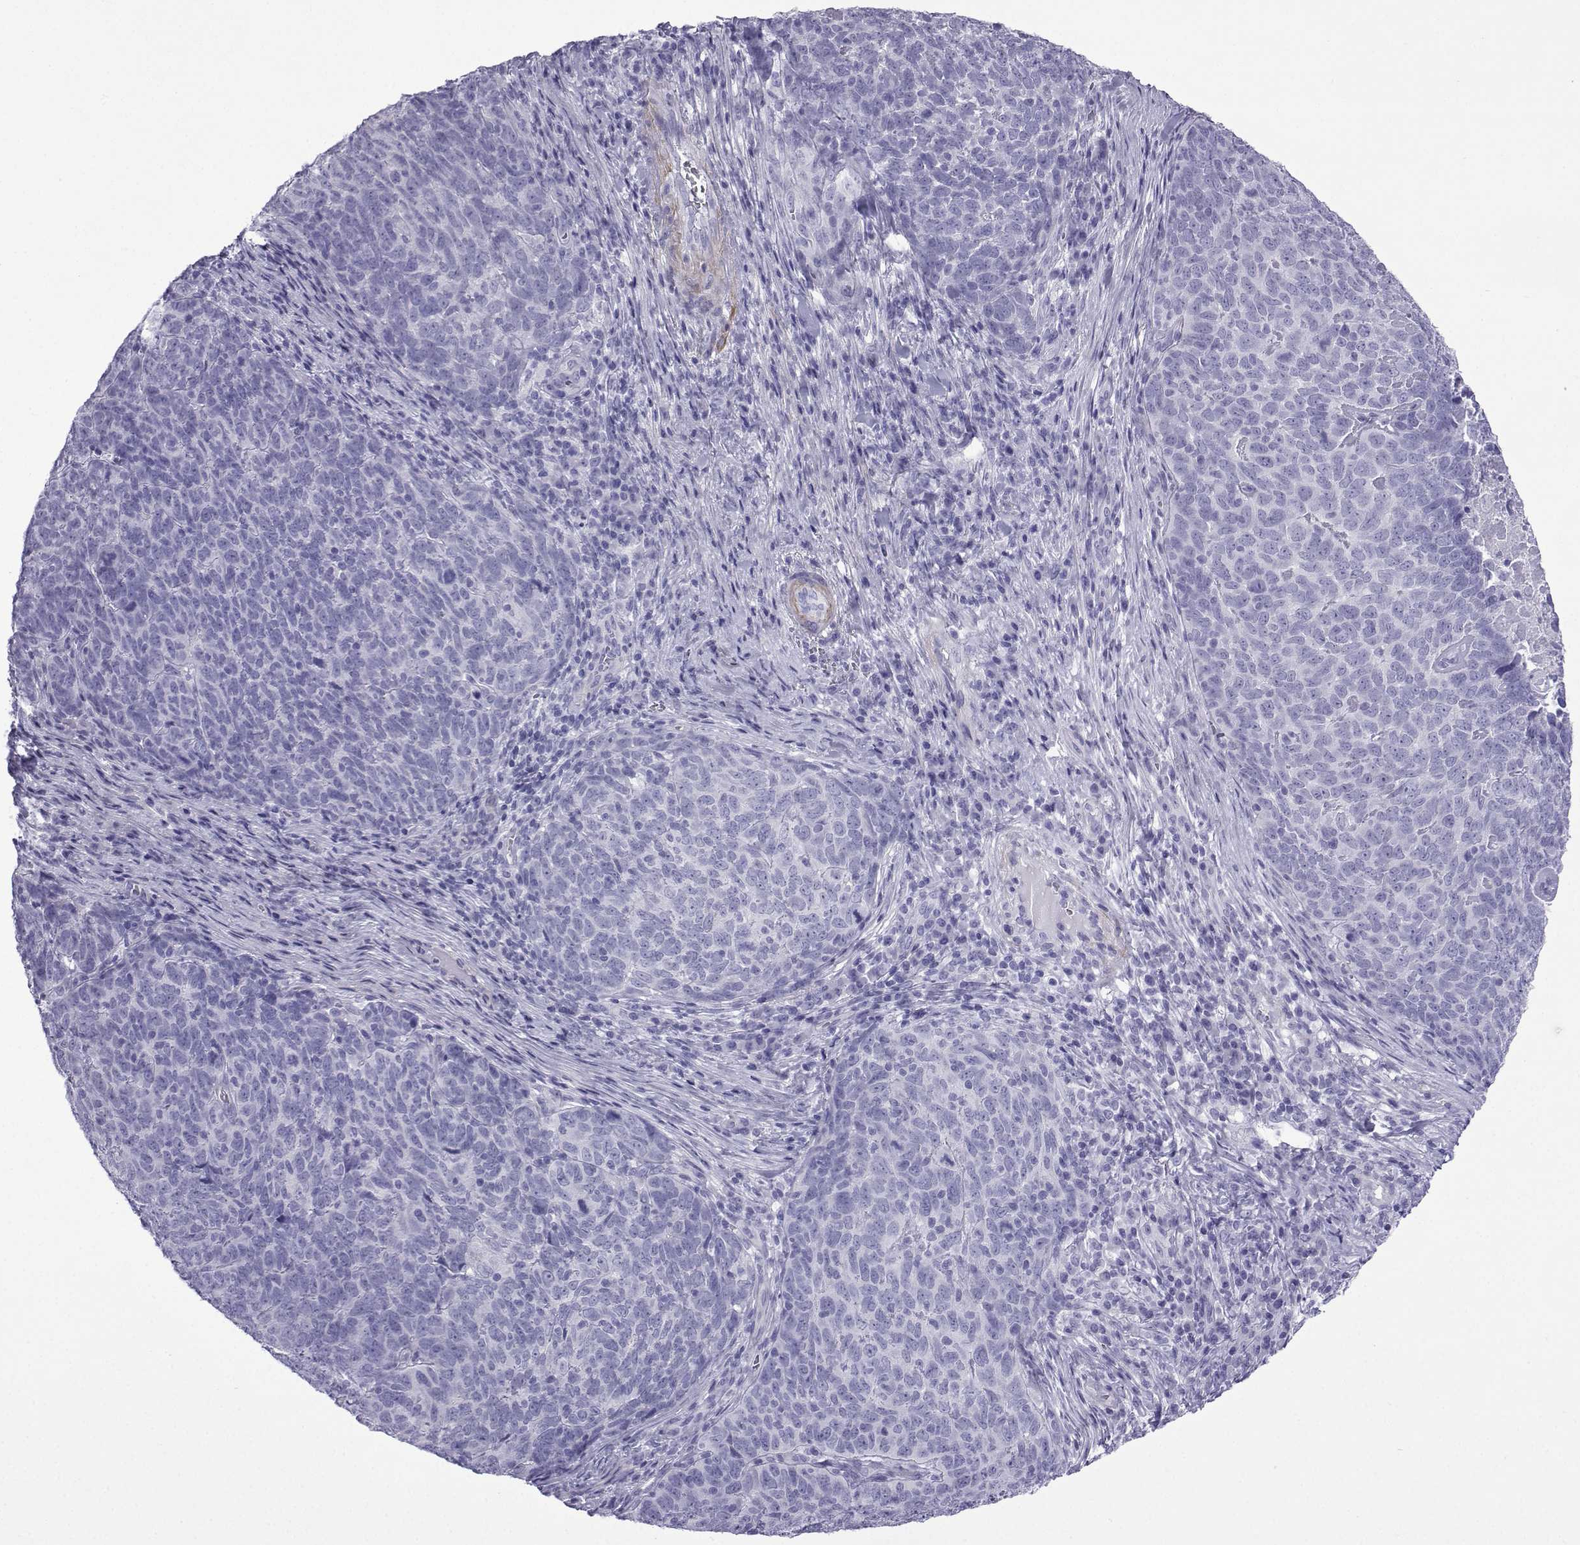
{"staining": {"intensity": "negative", "quantity": "none", "location": "none"}, "tissue": "skin cancer", "cell_type": "Tumor cells", "image_type": "cancer", "snomed": [{"axis": "morphology", "description": "Squamous cell carcinoma, NOS"}, {"axis": "topography", "description": "Skin"}, {"axis": "topography", "description": "Anal"}], "caption": "The micrograph reveals no staining of tumor cells in squamous cell carcinoma (skin). (Immunohistochemistry (ihc), brightfield microscopy, high magnification).", "gene": "KCNF1", "patient": {"sex": "female", "age": 51}}